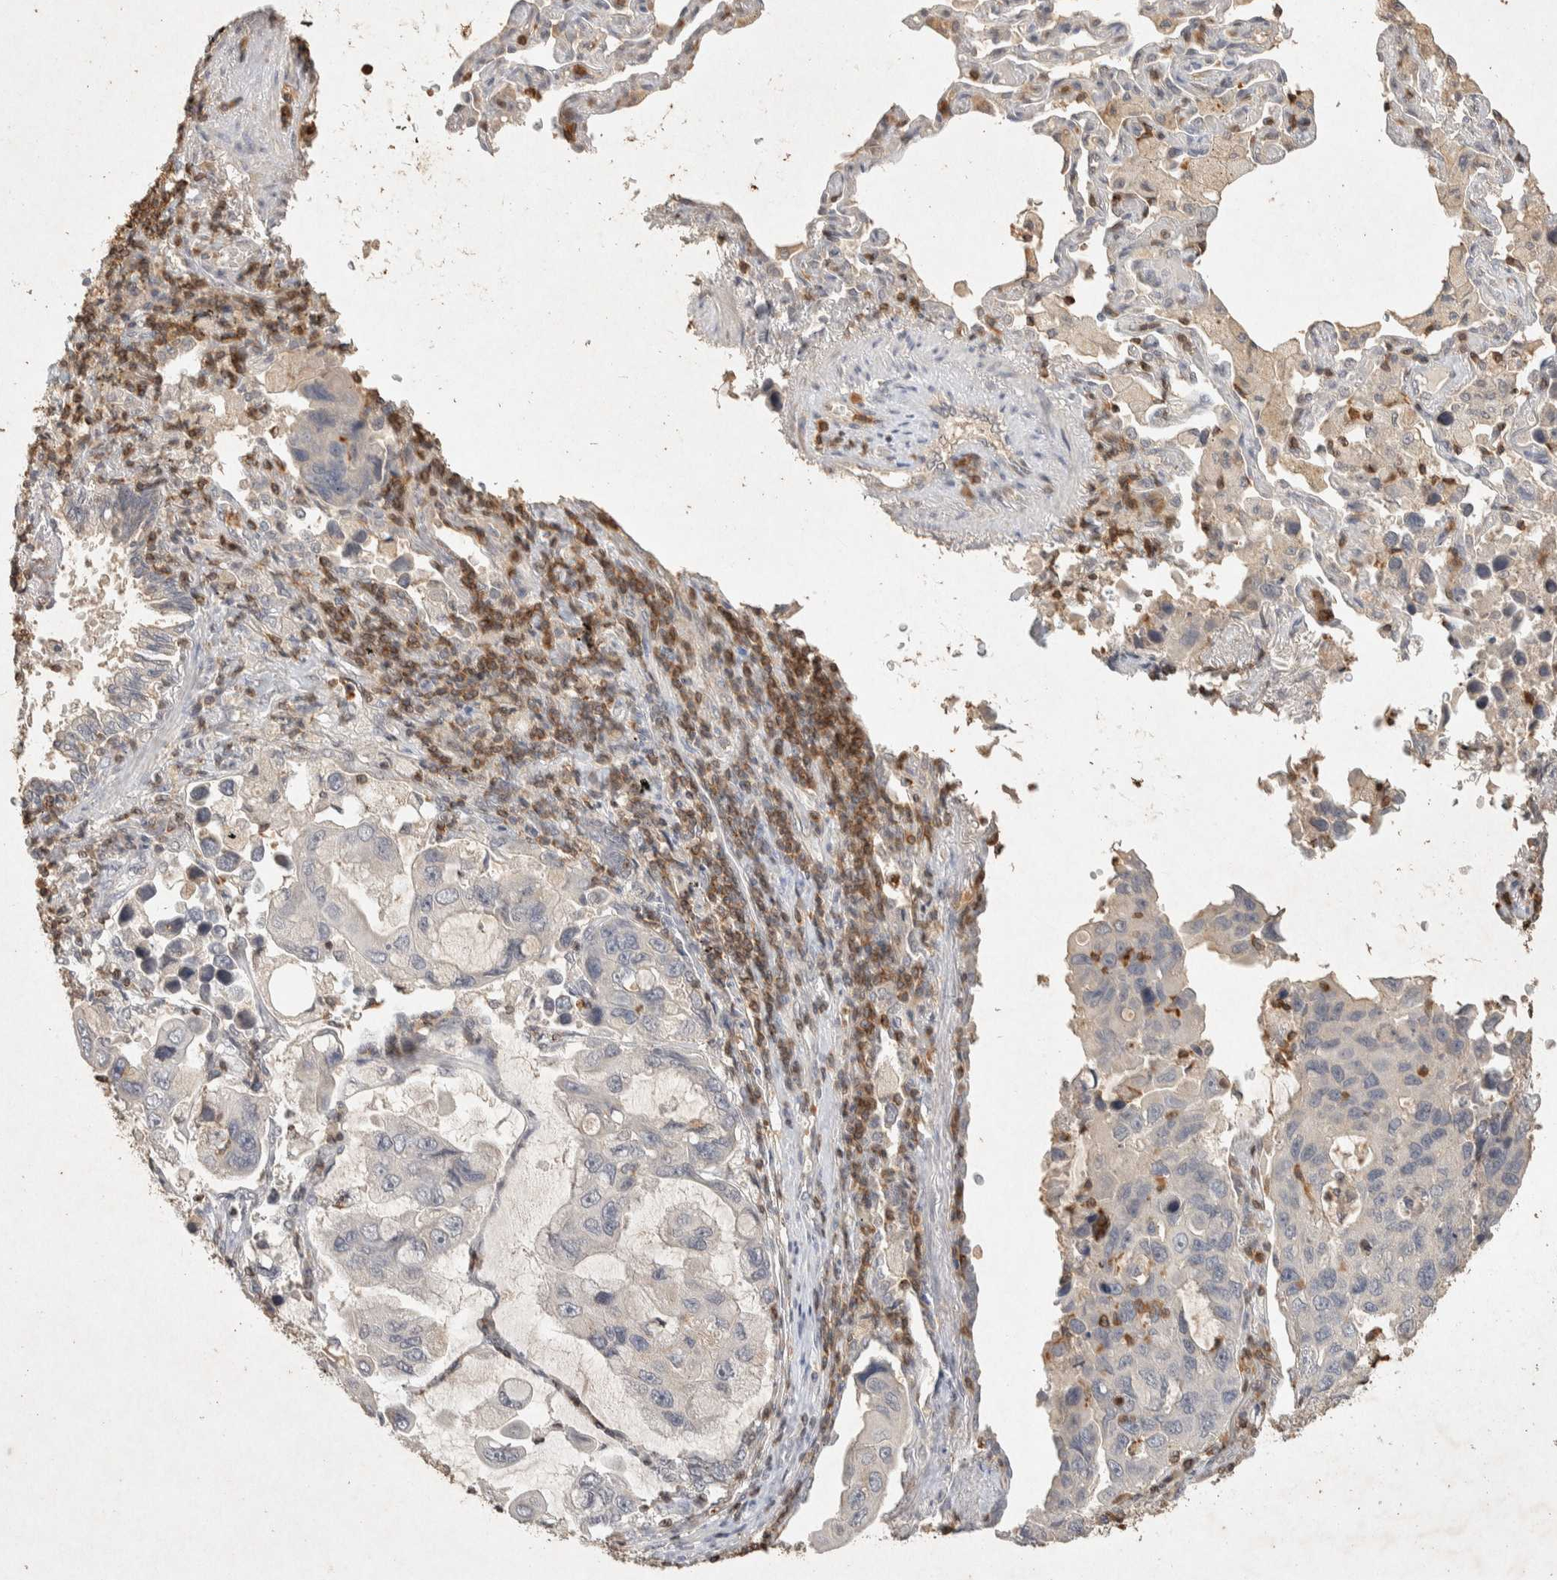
{"staining": {"intensity": "negative", "quantity": "none", "location": "none"}, "tissue": "lung cancer", "cell_type": "Tumor cells", "image_type": "cancer", "snomed": [{"axis": "morphology", "description": "Adenocarcinoma, NOS"}, {"axis": "topography", "description": "Lung"}], "caption": "Immunohistochemistry (IHC) image of lung adenocarcinoma stained for a protein (brown), which reveals no staining in tumor cells.", "gene": "RAC2", "patient": {"sex": "male", "age": 64}}